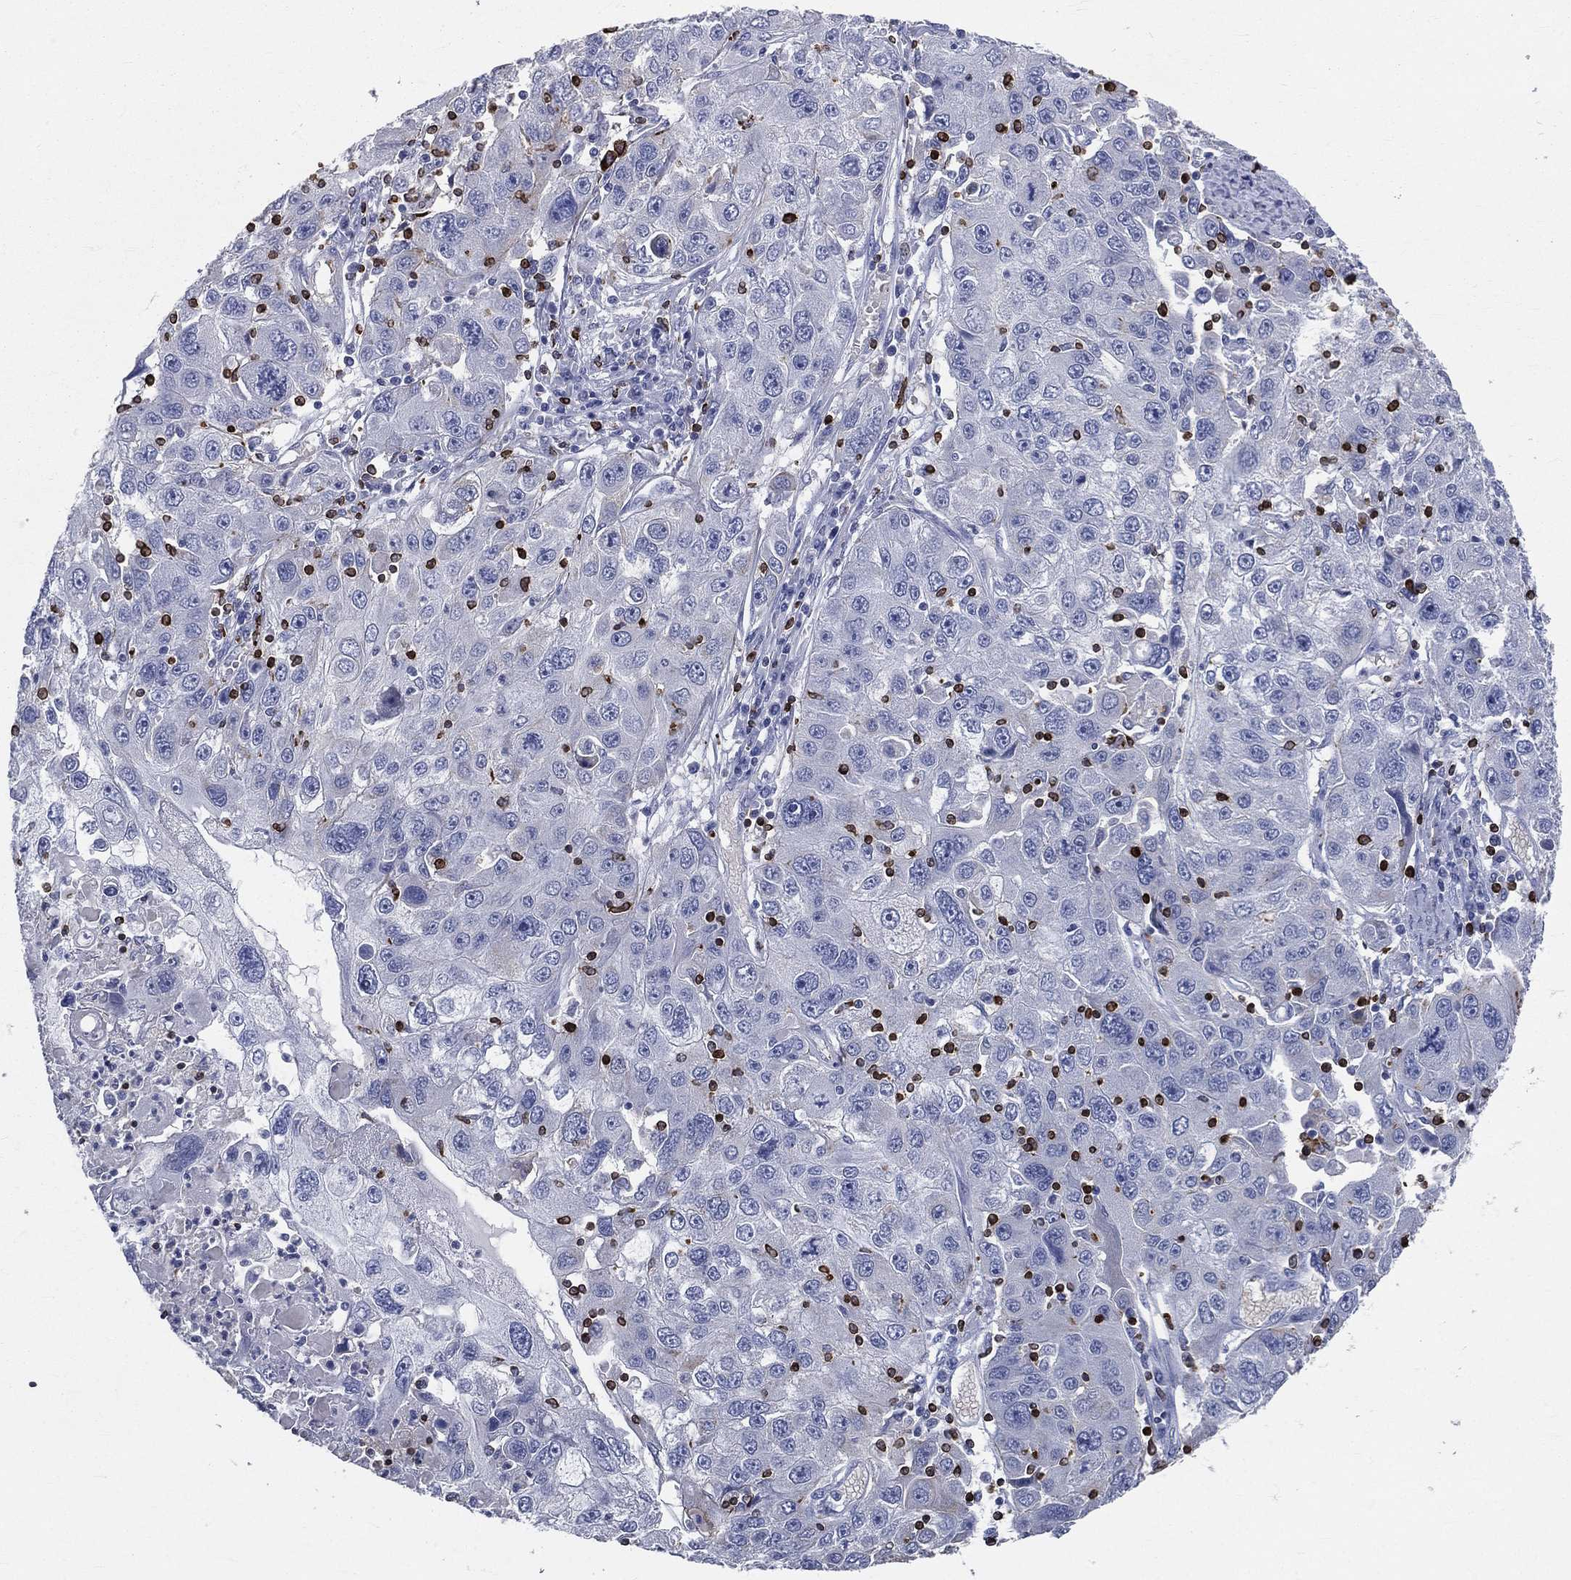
{"staining": {"intensity": "negative", "quantity": "none", "location": "none"}, "tissue": "stomach cancer", "cell_type": "Tumor cells", "image_type": "cancer", "snomed": [{"axis": "morphology", "description": "Adenocarcinoma, NOS"}, {"axis": "topography", "description": "Stomach"}], "caption": "Stomach adenocarcinoma was stained to show a protein in brown. There is no significant expression in tumor cells. (DAB immunohistochemistry (IHC) with hematoxylin counter stain).", "gene": "CTSW", "patient": {"sex": "male", "age": 56}}